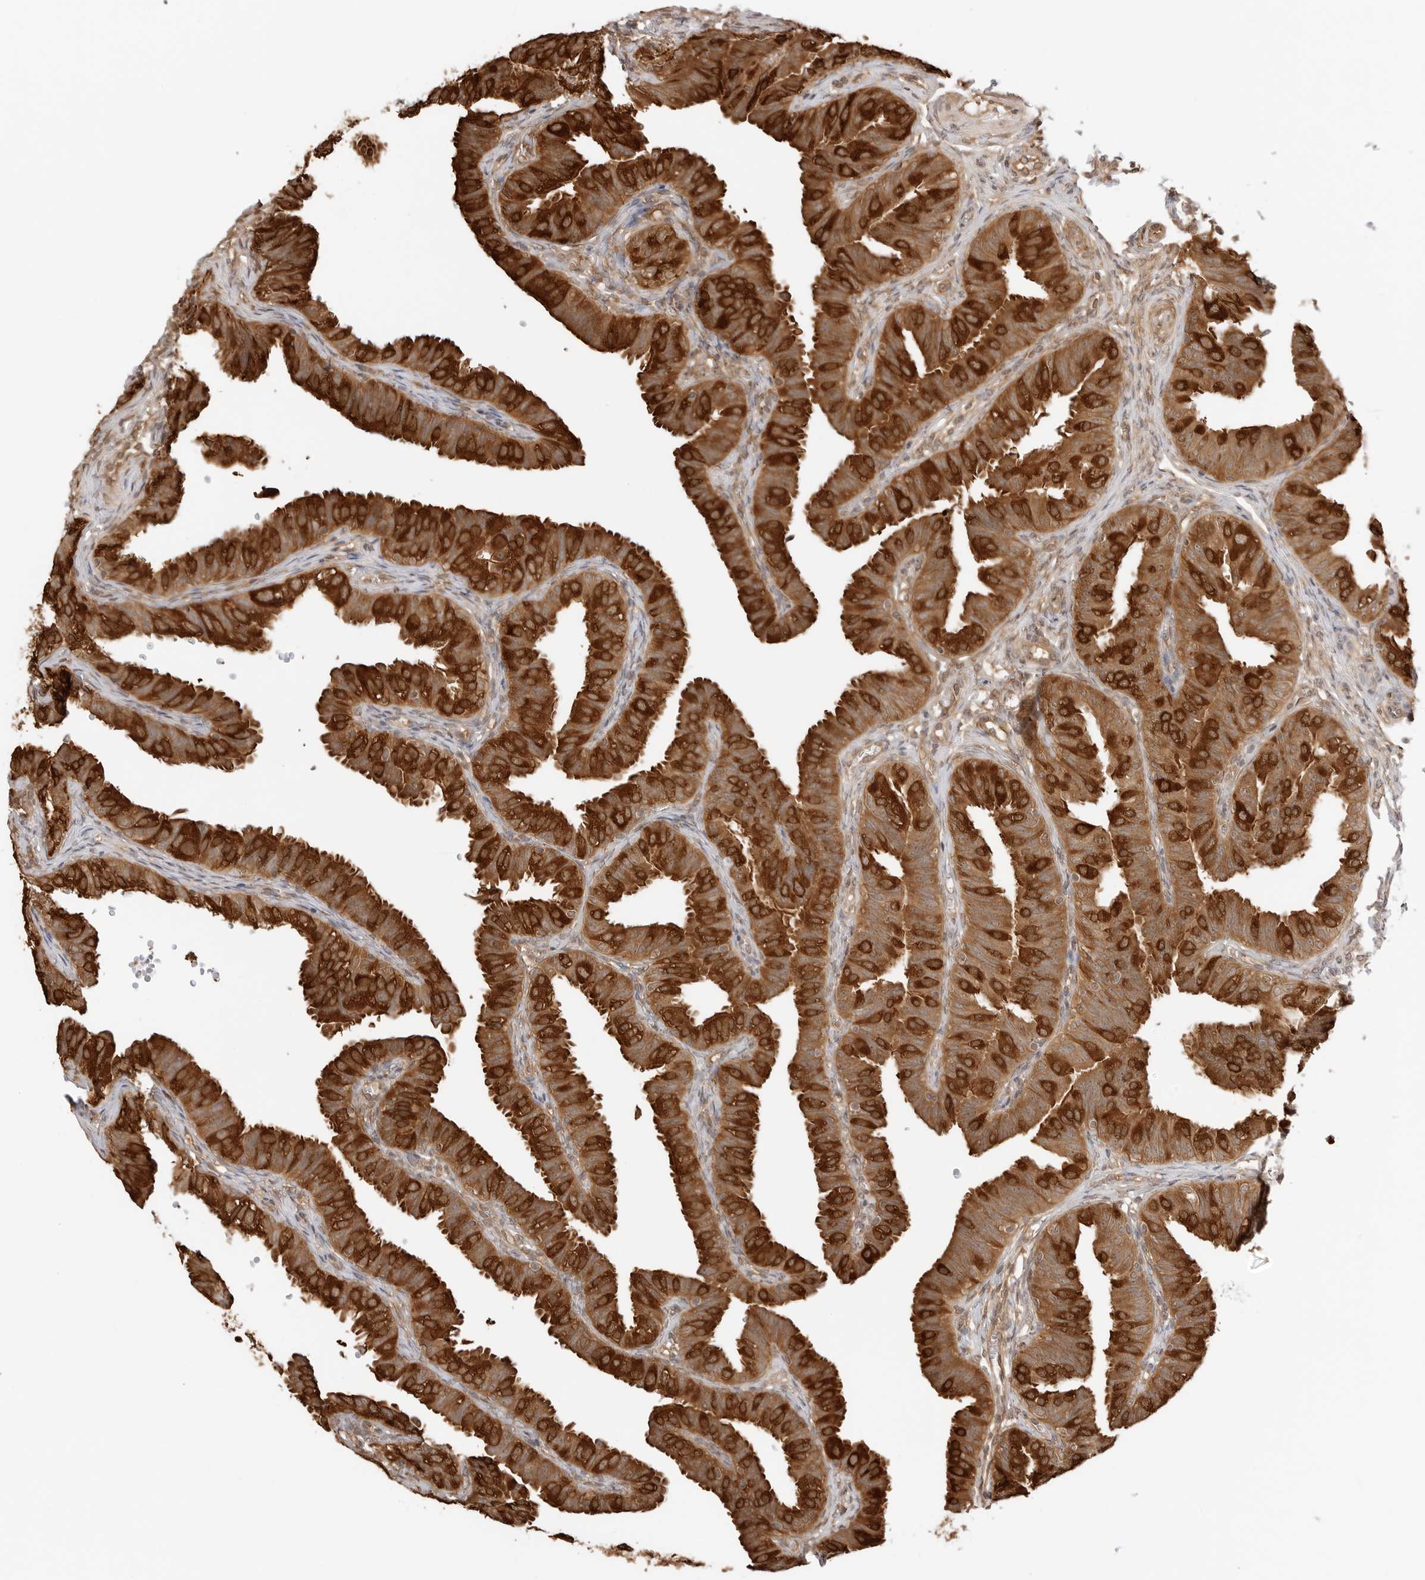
{"staining": {"intensity": "strong", "quantity": ">75%", "location": "cytoplasmic/membranous"}, "tissue": "fallopian tube", "cell_type": "Glandular cells", "image_type": "normal", "snomed": [{"axis": "morphology", "description": "Normal tissue, NOS"}, {"axis": "topography", "description": "Fallopian tube"}], "caption": "Glandular cells demonstrate strong cytoplasmic/membranous expression in about >75% of cells in normal fallopian tube.", "gene": "NUDC", "patient": {"sex": "female", "age": 35}}